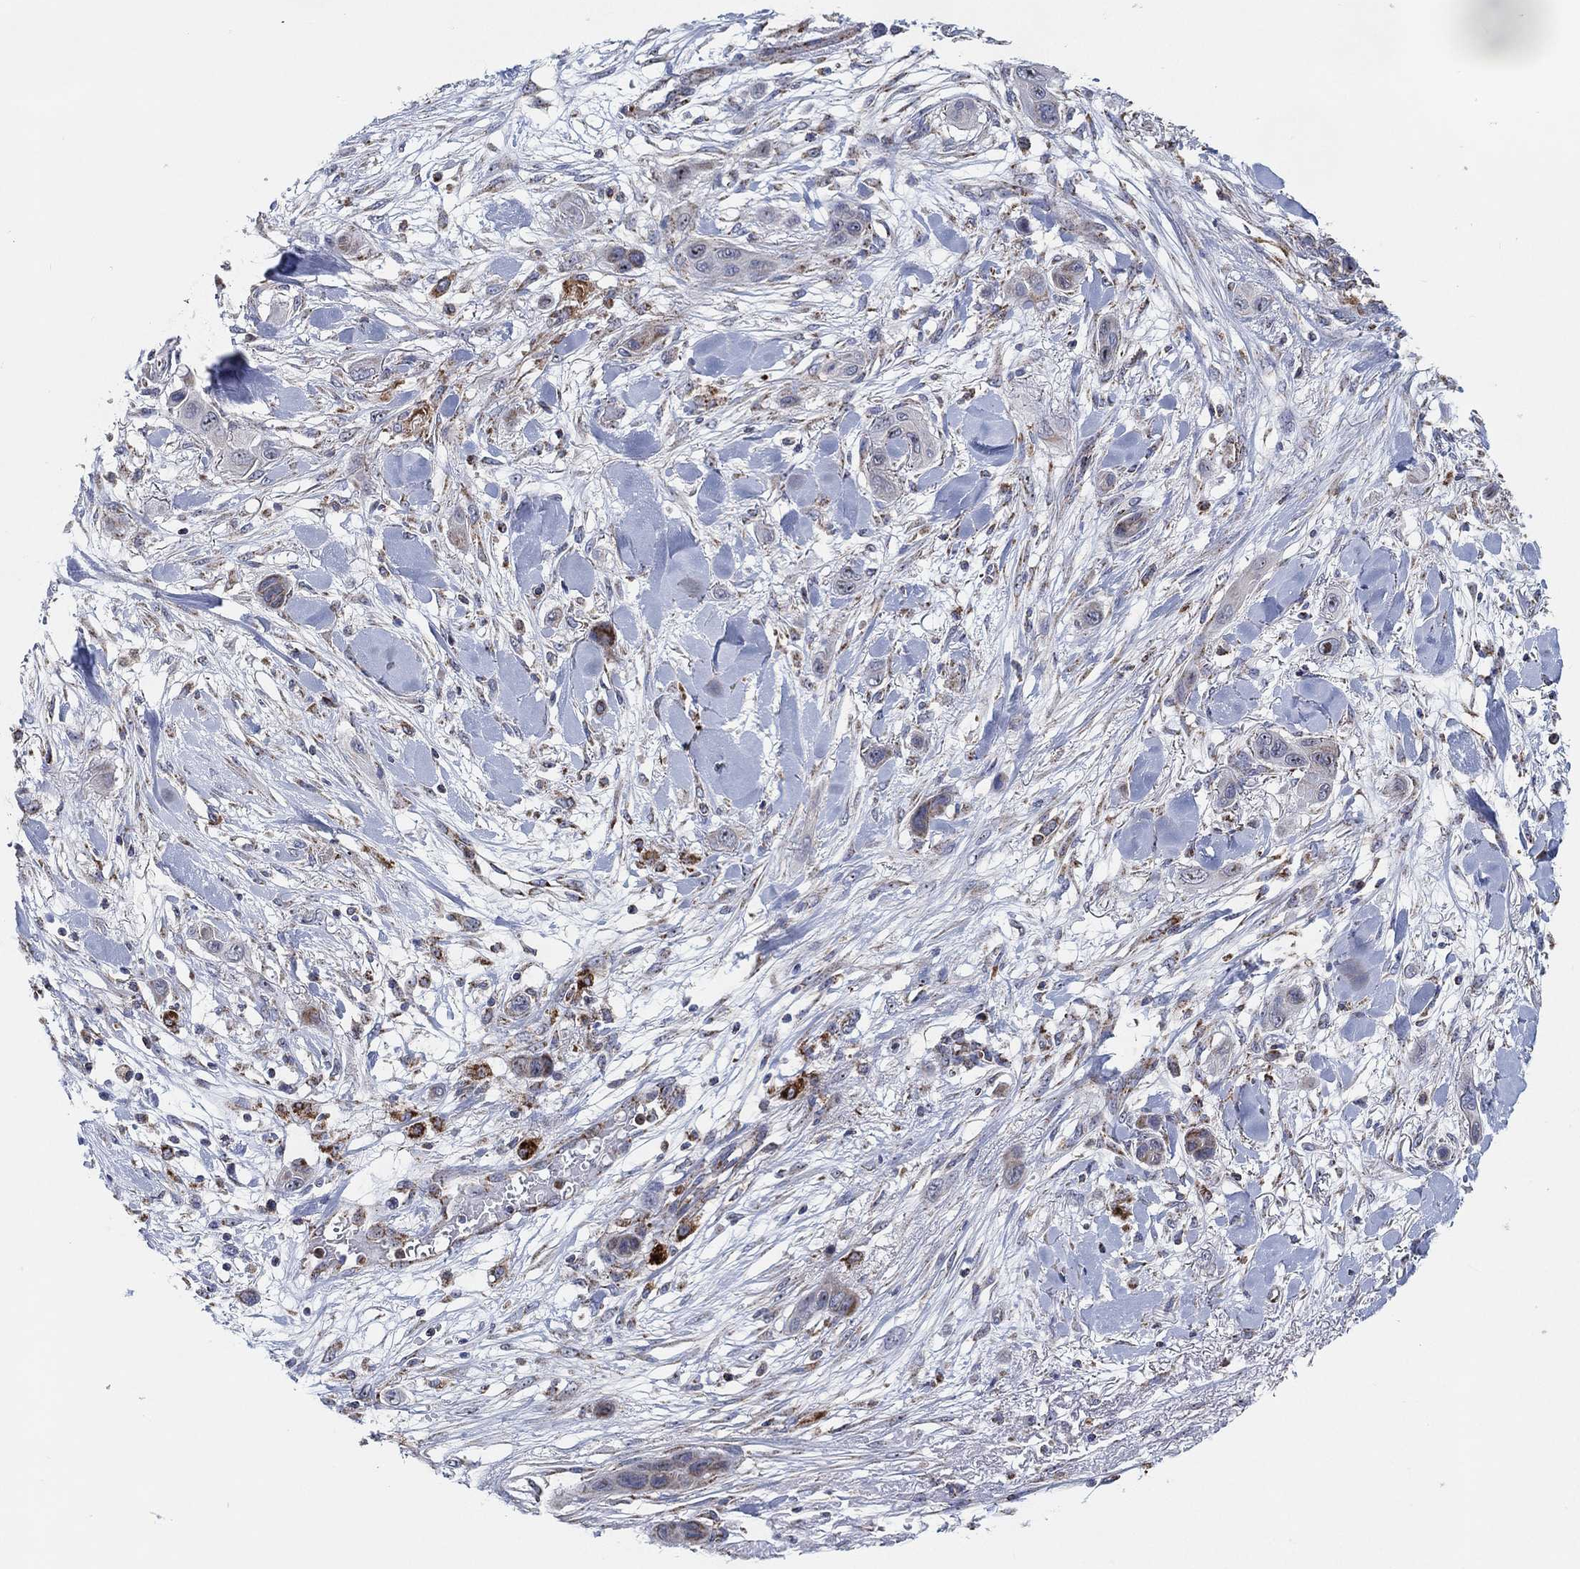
{"staining": {"intensity": "weak", "quantity": "<25%", "location": "cytoplasmic/membranous"}, "tissue": "skin cancer", "cell_type": "Tumor cells", "image_type": "cancer", "snomed": [{"axis": "morphology", "description": "Squamous cell carcinoma, NOS"}, {"axis": "topography", "description": "Skin"}], "caption": "There is no significant staining in tumor cells of skin cancer.", "gene": "GCAT", "patient": {"sex": "male", "age": 79}}